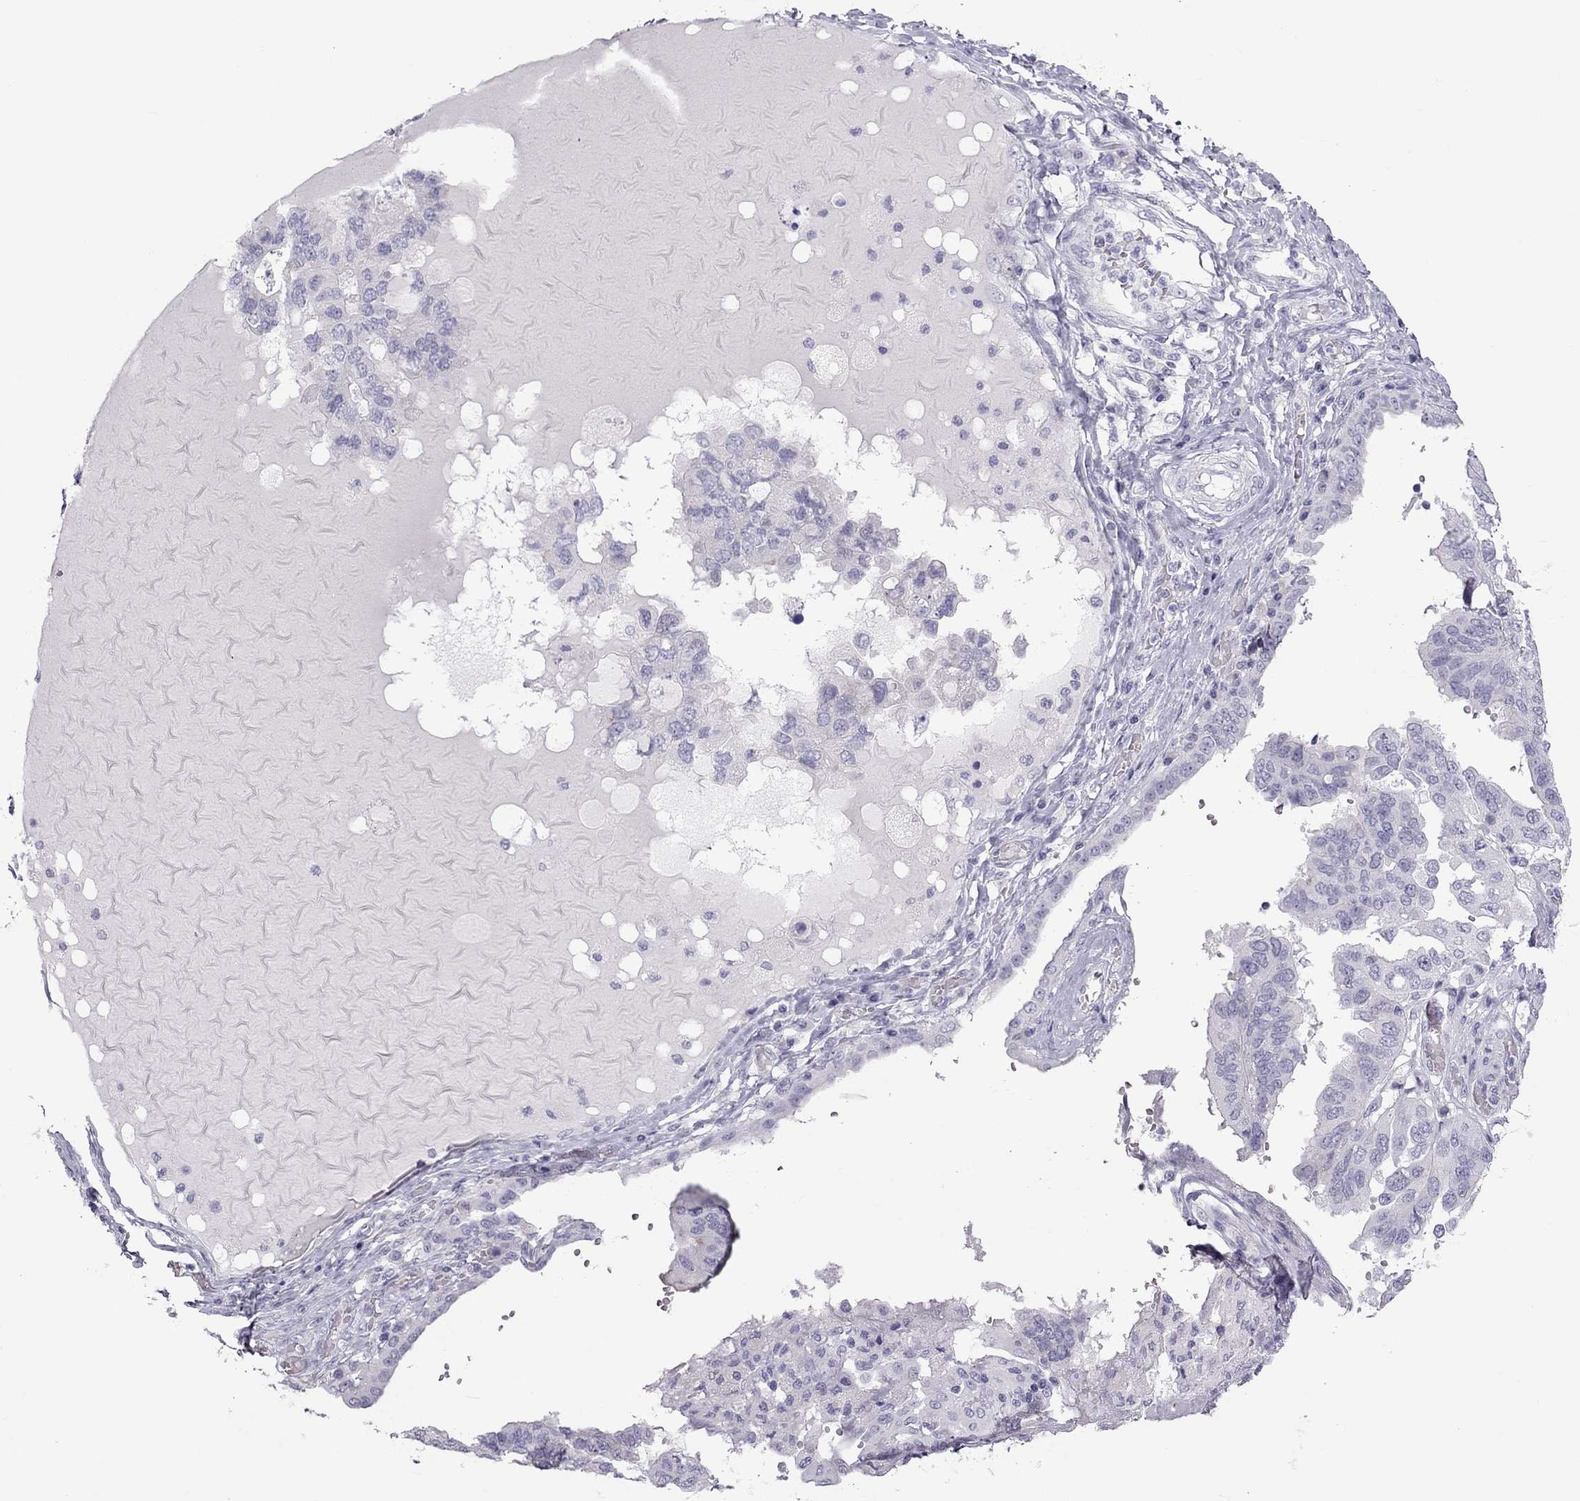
{"staining": {"intensity": "negative", "quantity": "none", "location": "none"}, "tissue": "ovarian cancer", "cell_type": "Tumor cells", "image_type": "cancer", "snomed": [{"axis": "morphology", "description": "Cystadenocarcinoma, serous, NOS"}, {"axis": "topography", "description": "Ovary"}], "caption": "There is no significant positivity in tumor cells of ovarian cancer (serous cystadenocarcinoma). (DAB immunohistochemistry (IHC) with hematoxylin counter stain).", "gene": "TEX14", "patient": {"sex": "female", "age": 79}}